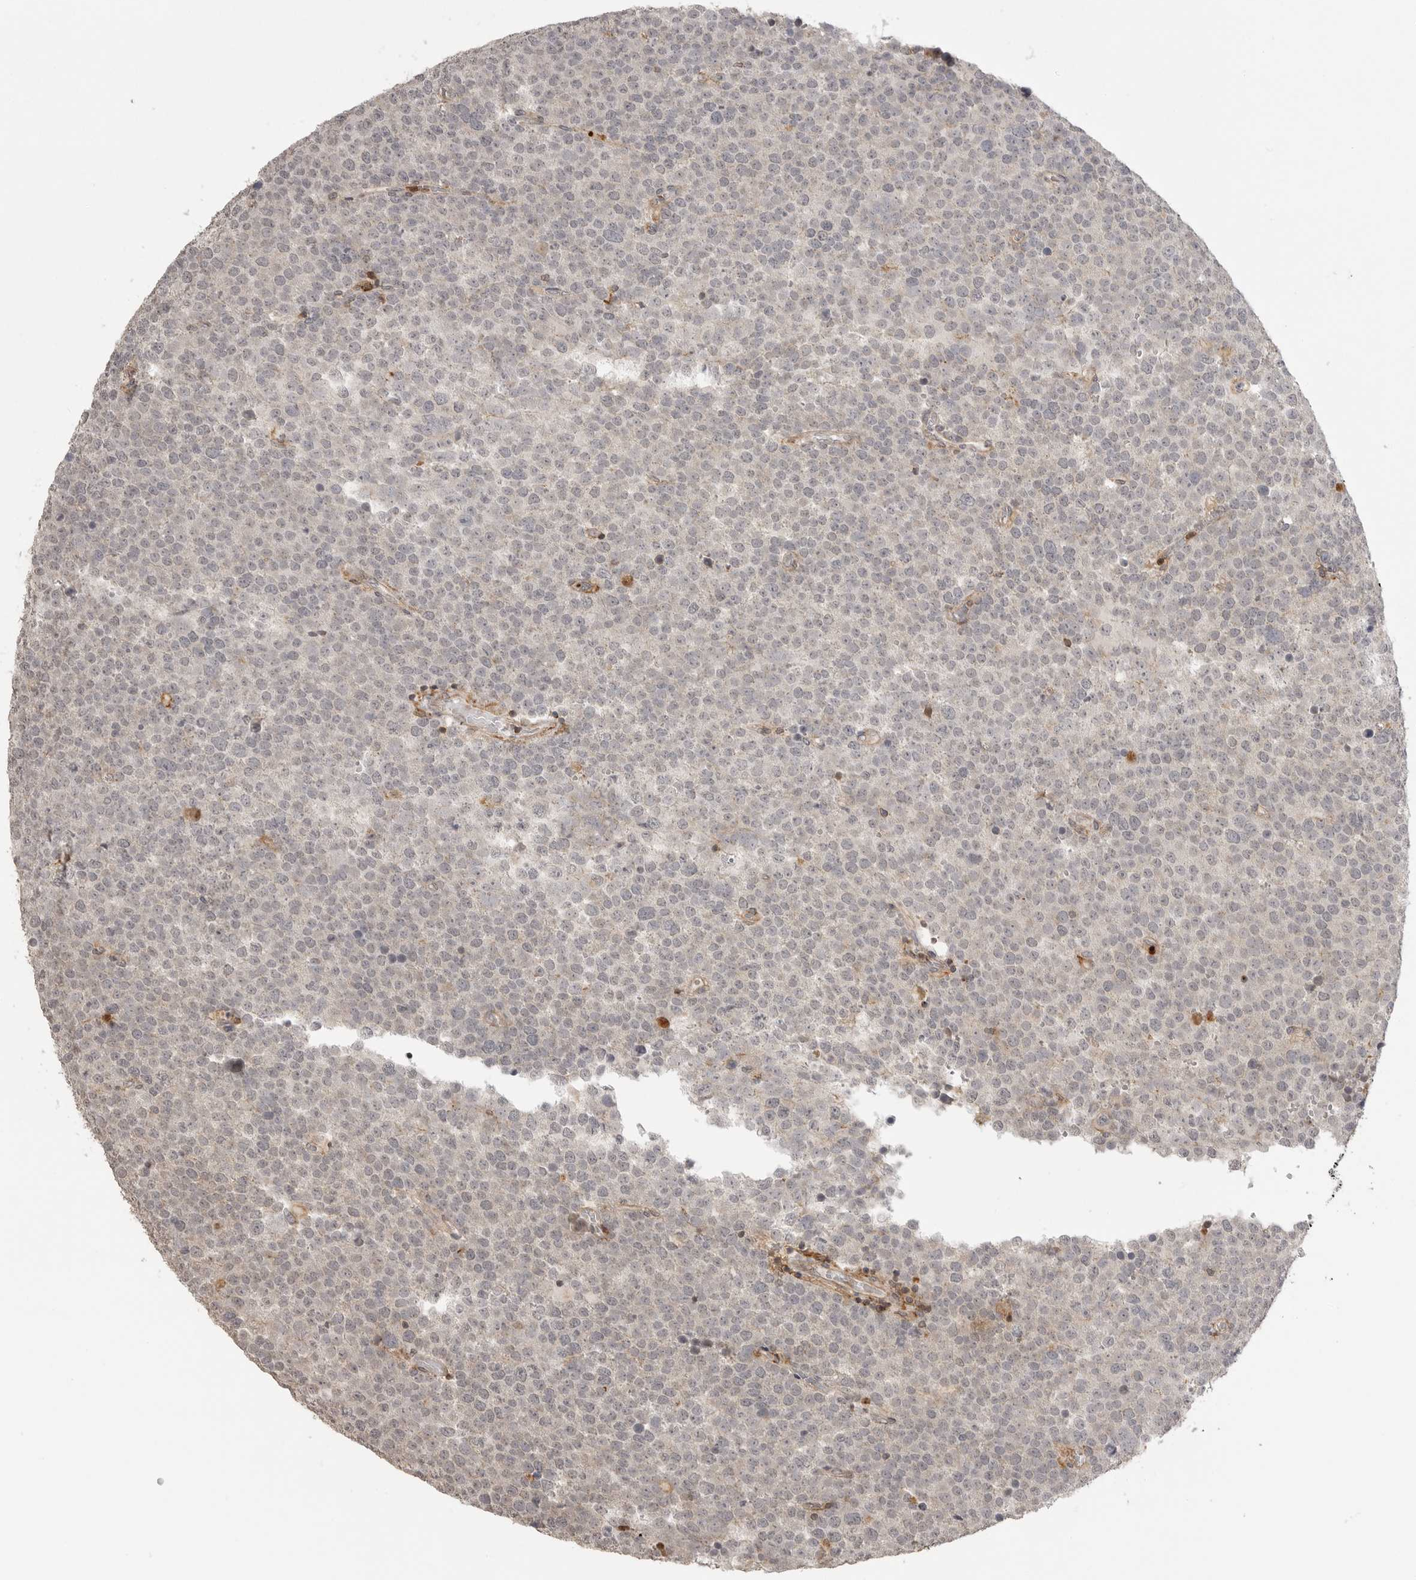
{"staining": {"intensity": "negative", "quantity": "none", "location": "none"}, "tissue": "testis cancer", "cell_type": "Tumor cells", "image_type": "cancer", "snomed": [{"axis": "morphology", "description": "Seminoma, NOS"}, {"axis": "topography", "description": "Testis"}], "caption": "Seminoma (testis) was stained to show a protein in brown. There is no significant staining in tumor cells.", "gene": "GPC2", "patient": {"sex": "male", "age": 71}}